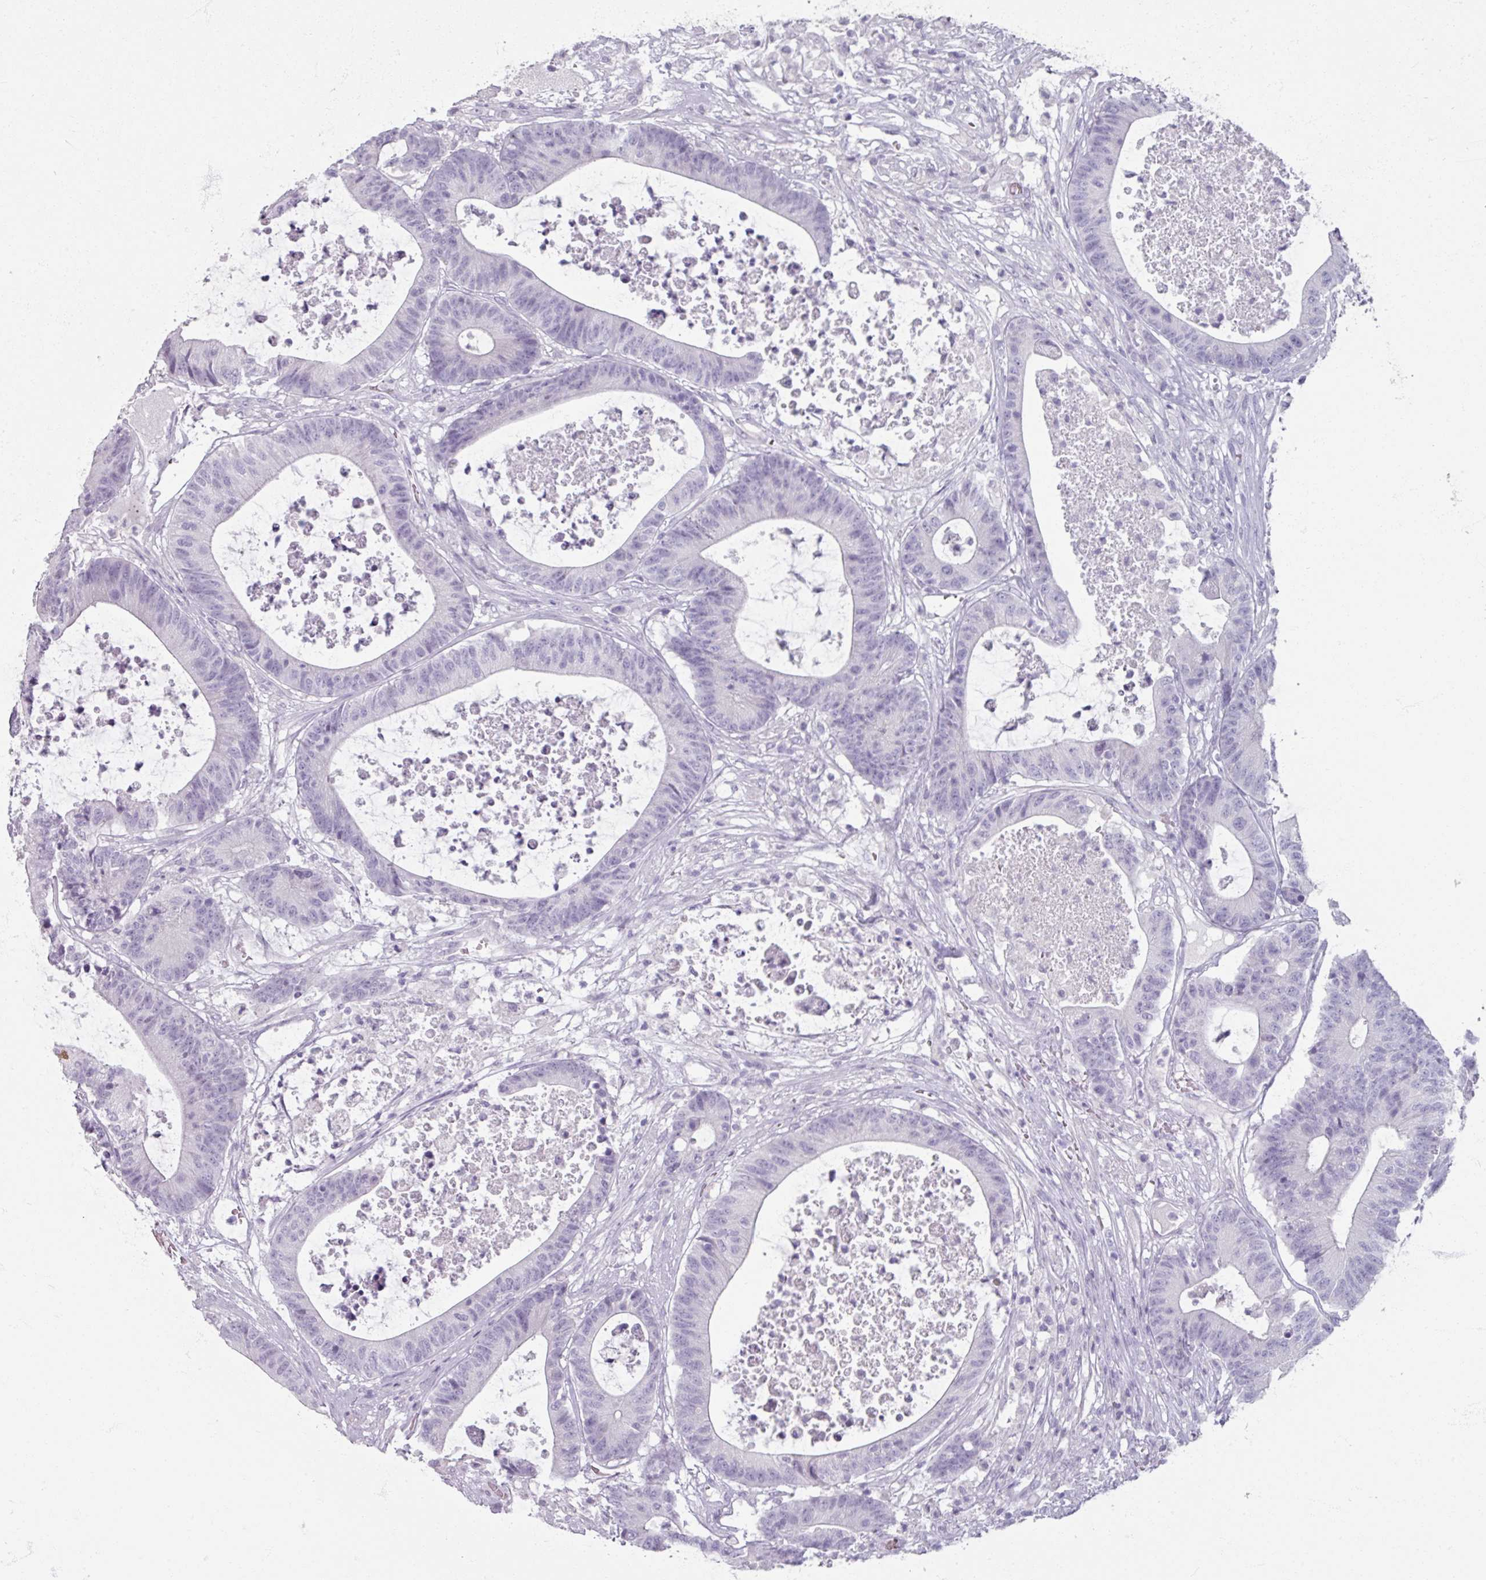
{"staining": {"intensity": "negative", "quantity": "none", "location": "none"}, "tissue": "colorectal cancer", "cell_type": "Tumor cells", "image_type": "cancer", "snomed": [{"axis": "morphology", "description": "Adenocarcinoma, NOS"}, {"axis": "topography", "description": "Colon"}], "caption": "This is an immunohistochemistry (IHC) histopathology image of human colorectal cancer. There is no staining in tumor cells.", "gene": "TG", "patient": {"sex": "female", "age": 84}}